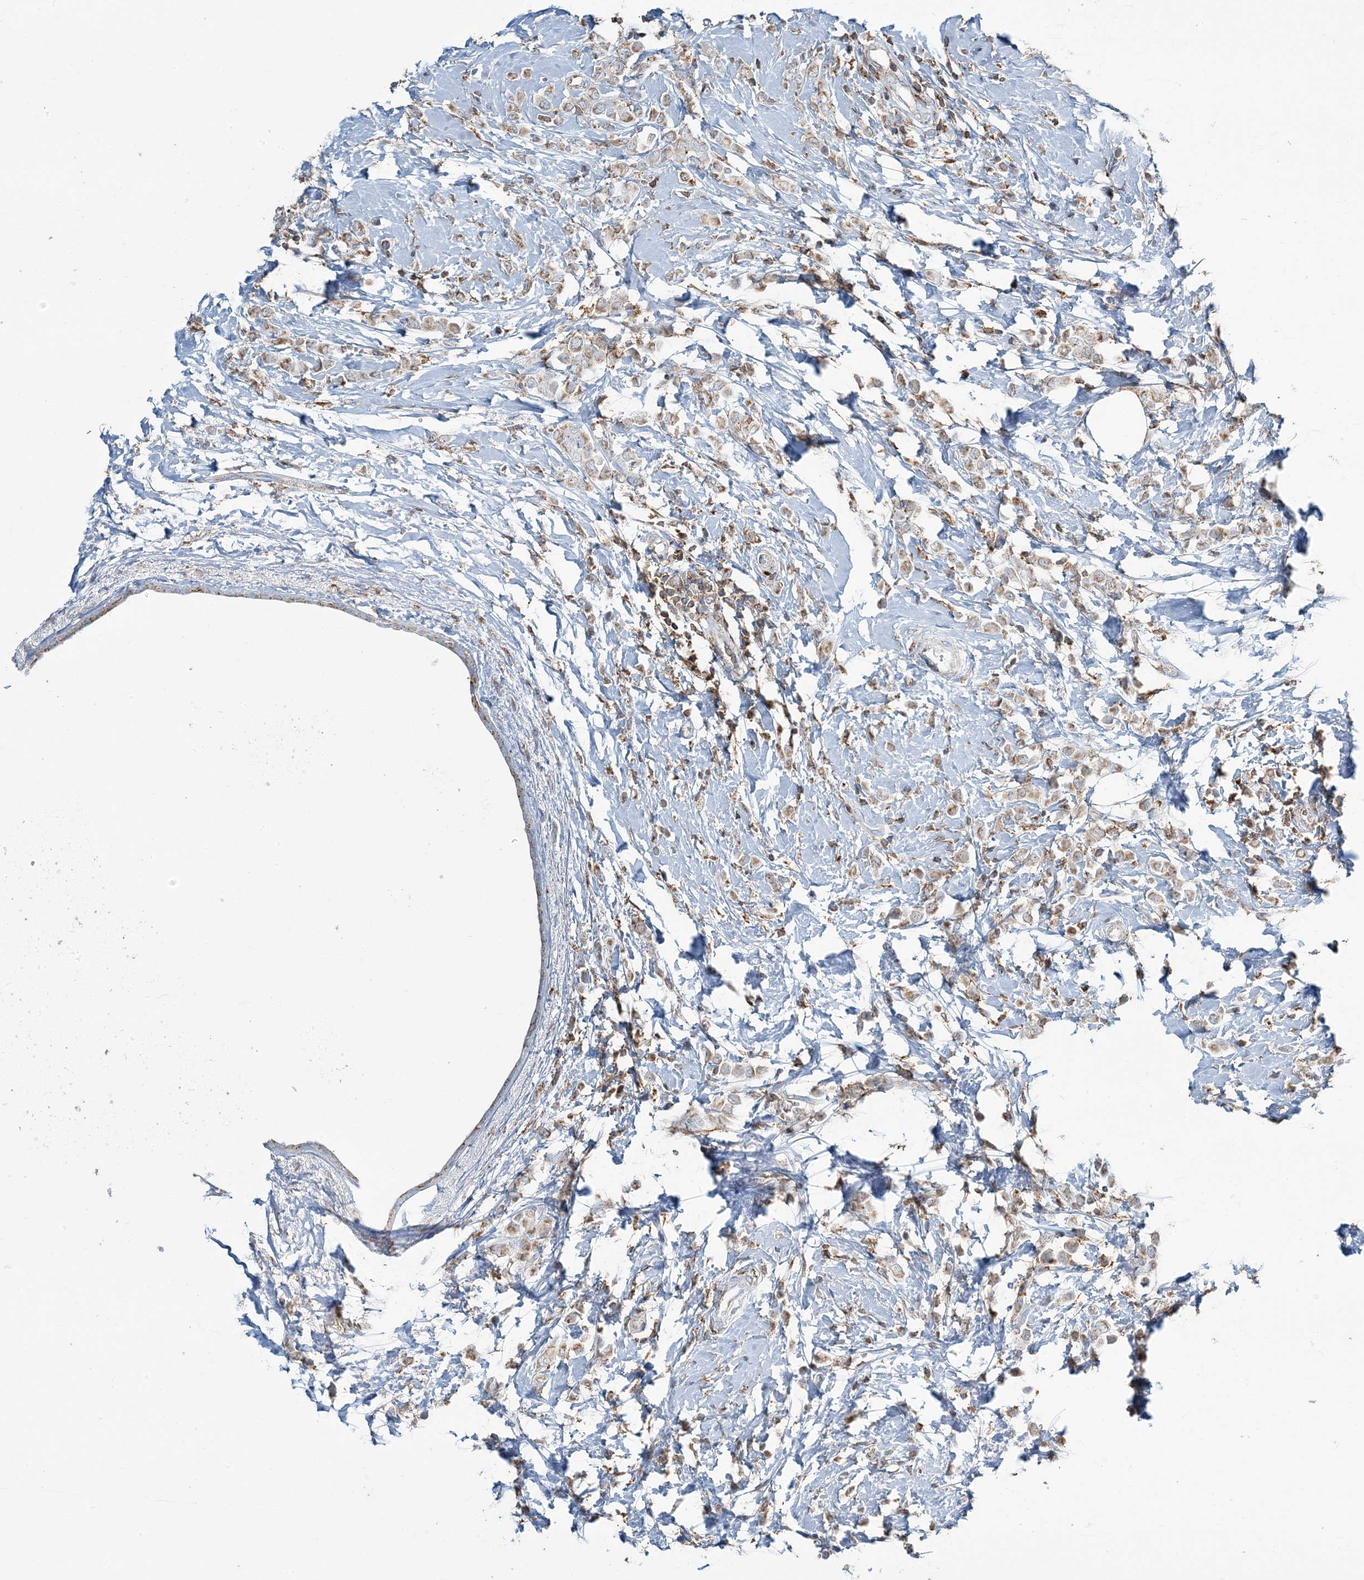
{"staining": {"intensity": "moderate", "quantity": ">75%", "location": "cytoplasmic/membranous"}, "tissue": "breast cancer", "cell_type": "Tumor cells", "image_type": "cancer", "snomed": [{"axis": "morphology", "description": "Lobular carcinoma"}, {"axis": "topography", "description": "Breast"}], "caption": "A brown stain highlights moderate cytoplasmic/membranous positivity of a protein in human breast cancer tumor cells. (IHC, brightfield microscopy, high magnification).", "gene": "TMLHE", "patient": {"sex": "female", "age": 47}}